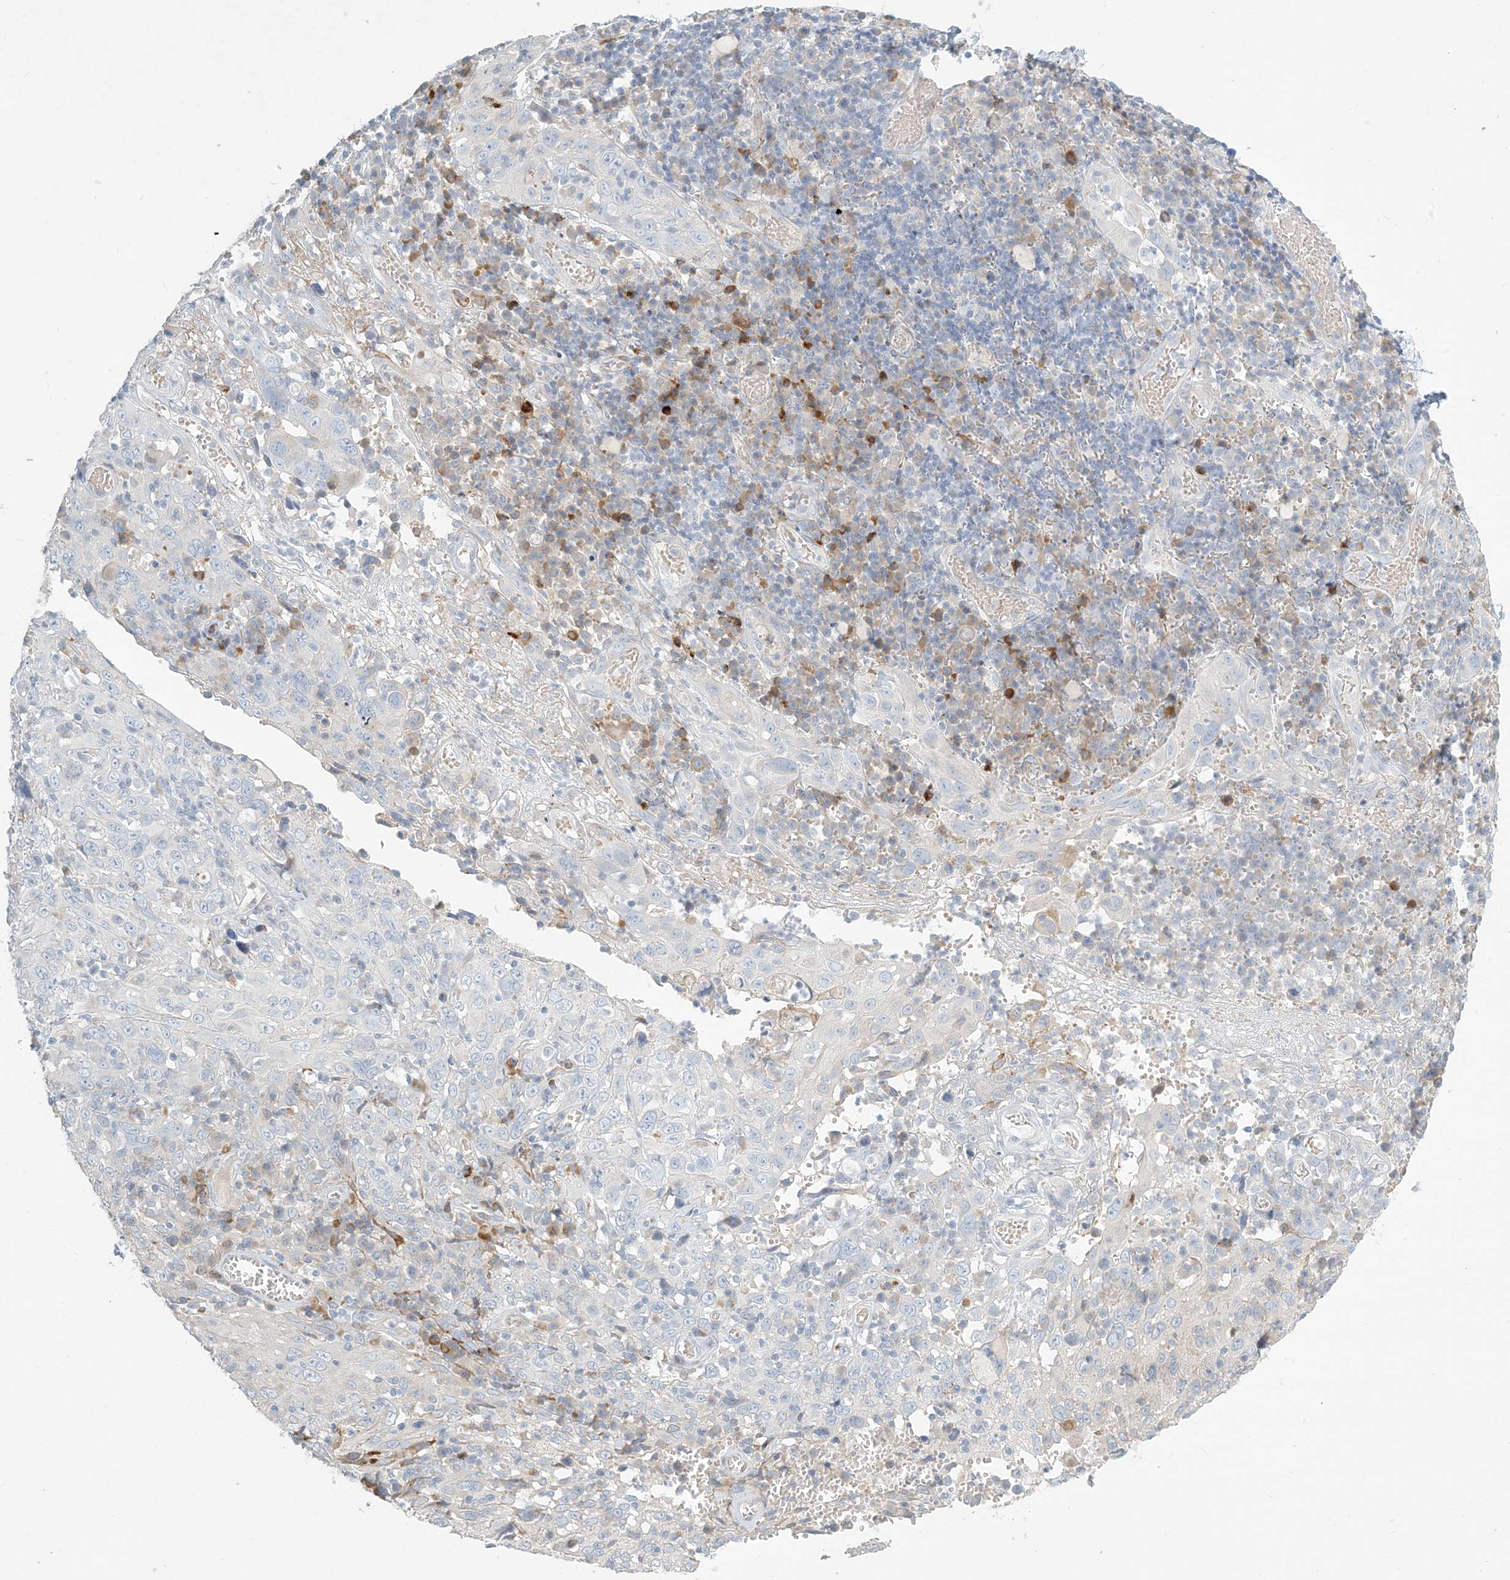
{"staining": {"intensity": "negative", "quantity": "none", "location": "none"}, "tissue": "cervical cancer", "cell_type": "Tumor cells", "image_type": "cancer", "snomed": [{"axis": "morphology", "description": "Squamous cell carcinoma, NOS"}, {"axis": "topography", "description": "Cervix"}], "caption": "High power microscopy photomicrograph of an immunohistochemistry photomicrograph of cervical cancer (squamous cell carcinoma), revealing no significant expression in tumor cells.", "gene": "ZNF385D", "patient": {"sex": "female", "age": 46}}